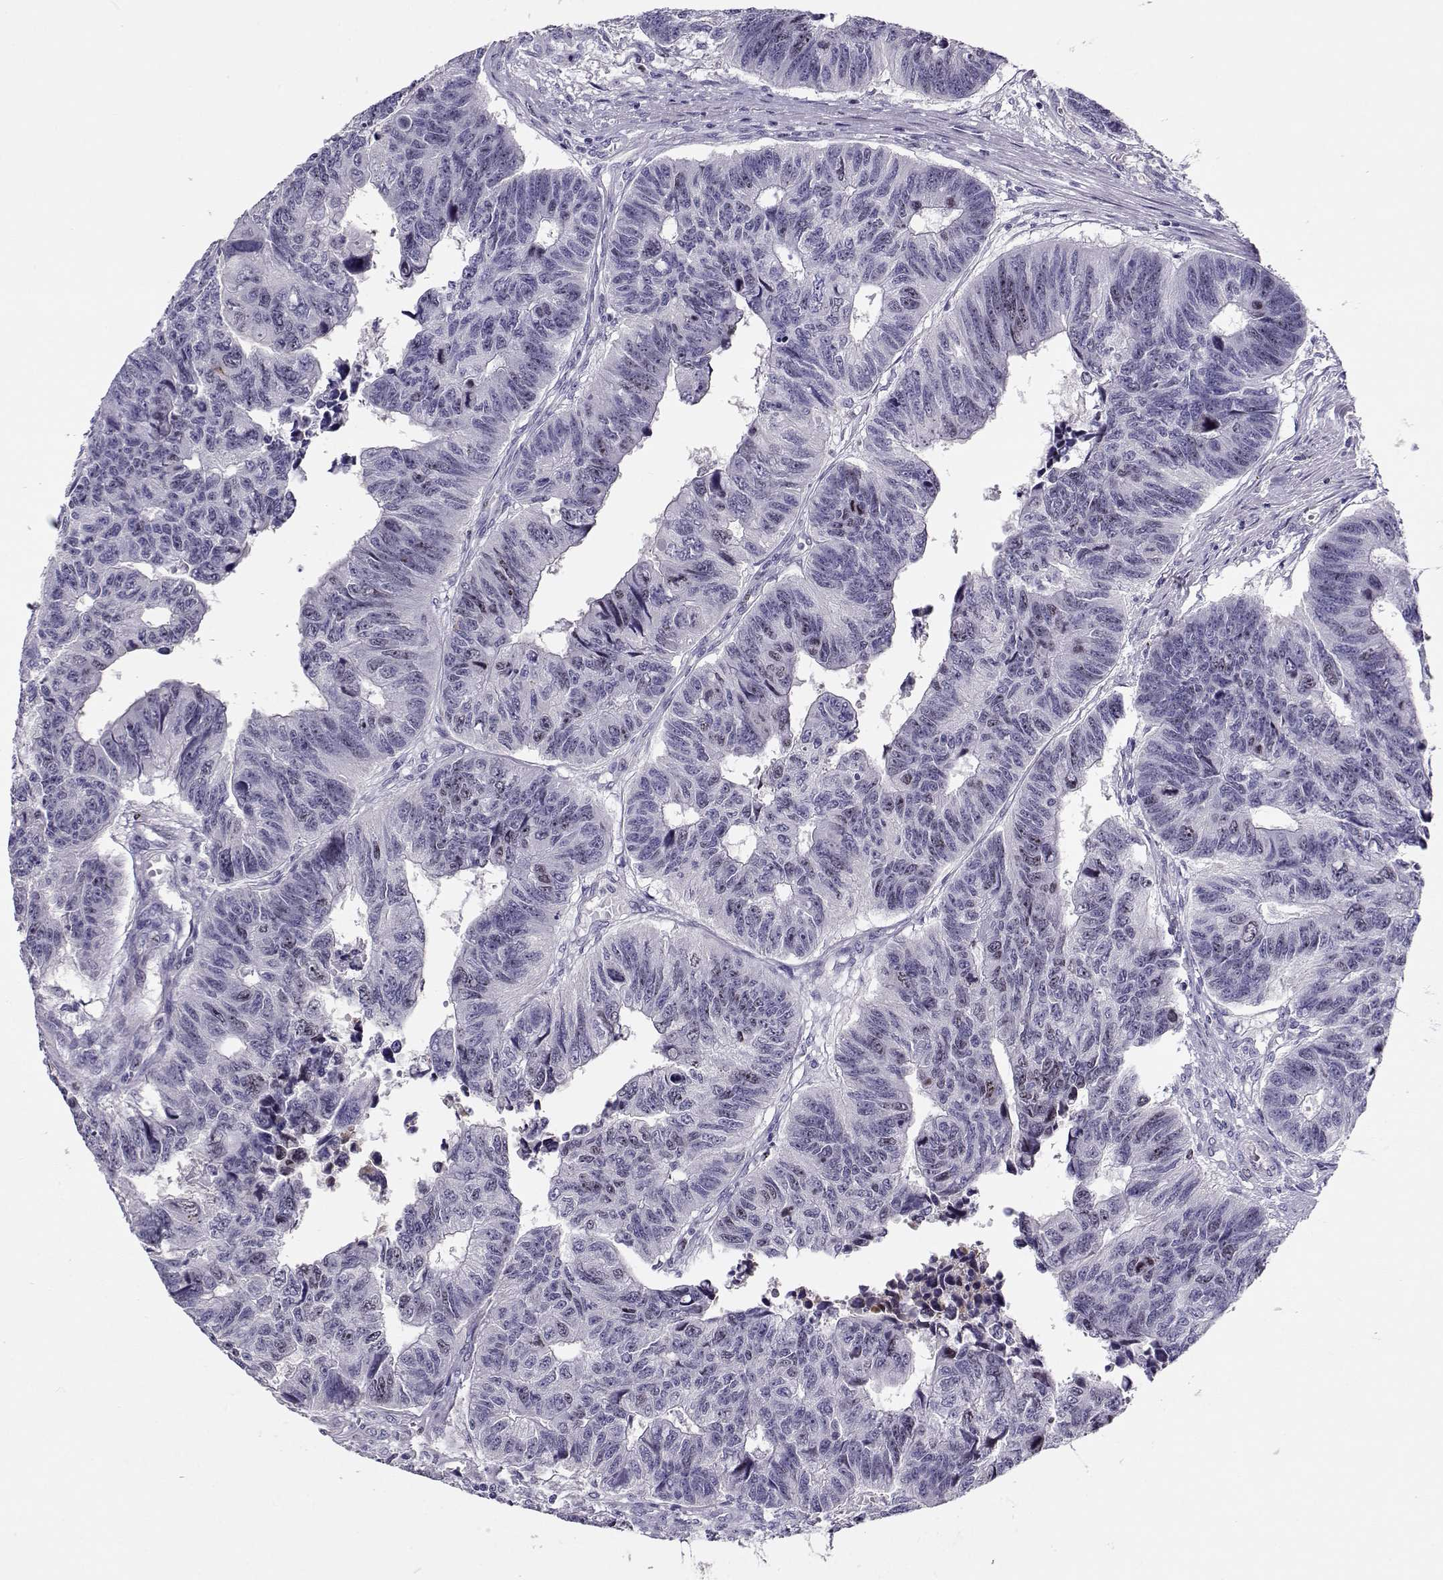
{"staining": {"intensity": "negative", "quantity": "none", "location": "none"}, "tissue": "colorectal cancer", "cell_type": "Tumor cells", "image_type": "cancer", "snomed": [{"axis": "morphology", "description": "Adenocarcinoma, NOS"}, {"axis": "topography", "description": "Rectum"}], "caption": "Tumor cells are negative for protein expression in human colorectal adenocarcinoma.", "gene": "NPW", "patient": {"sex": "female", "age": 85}}